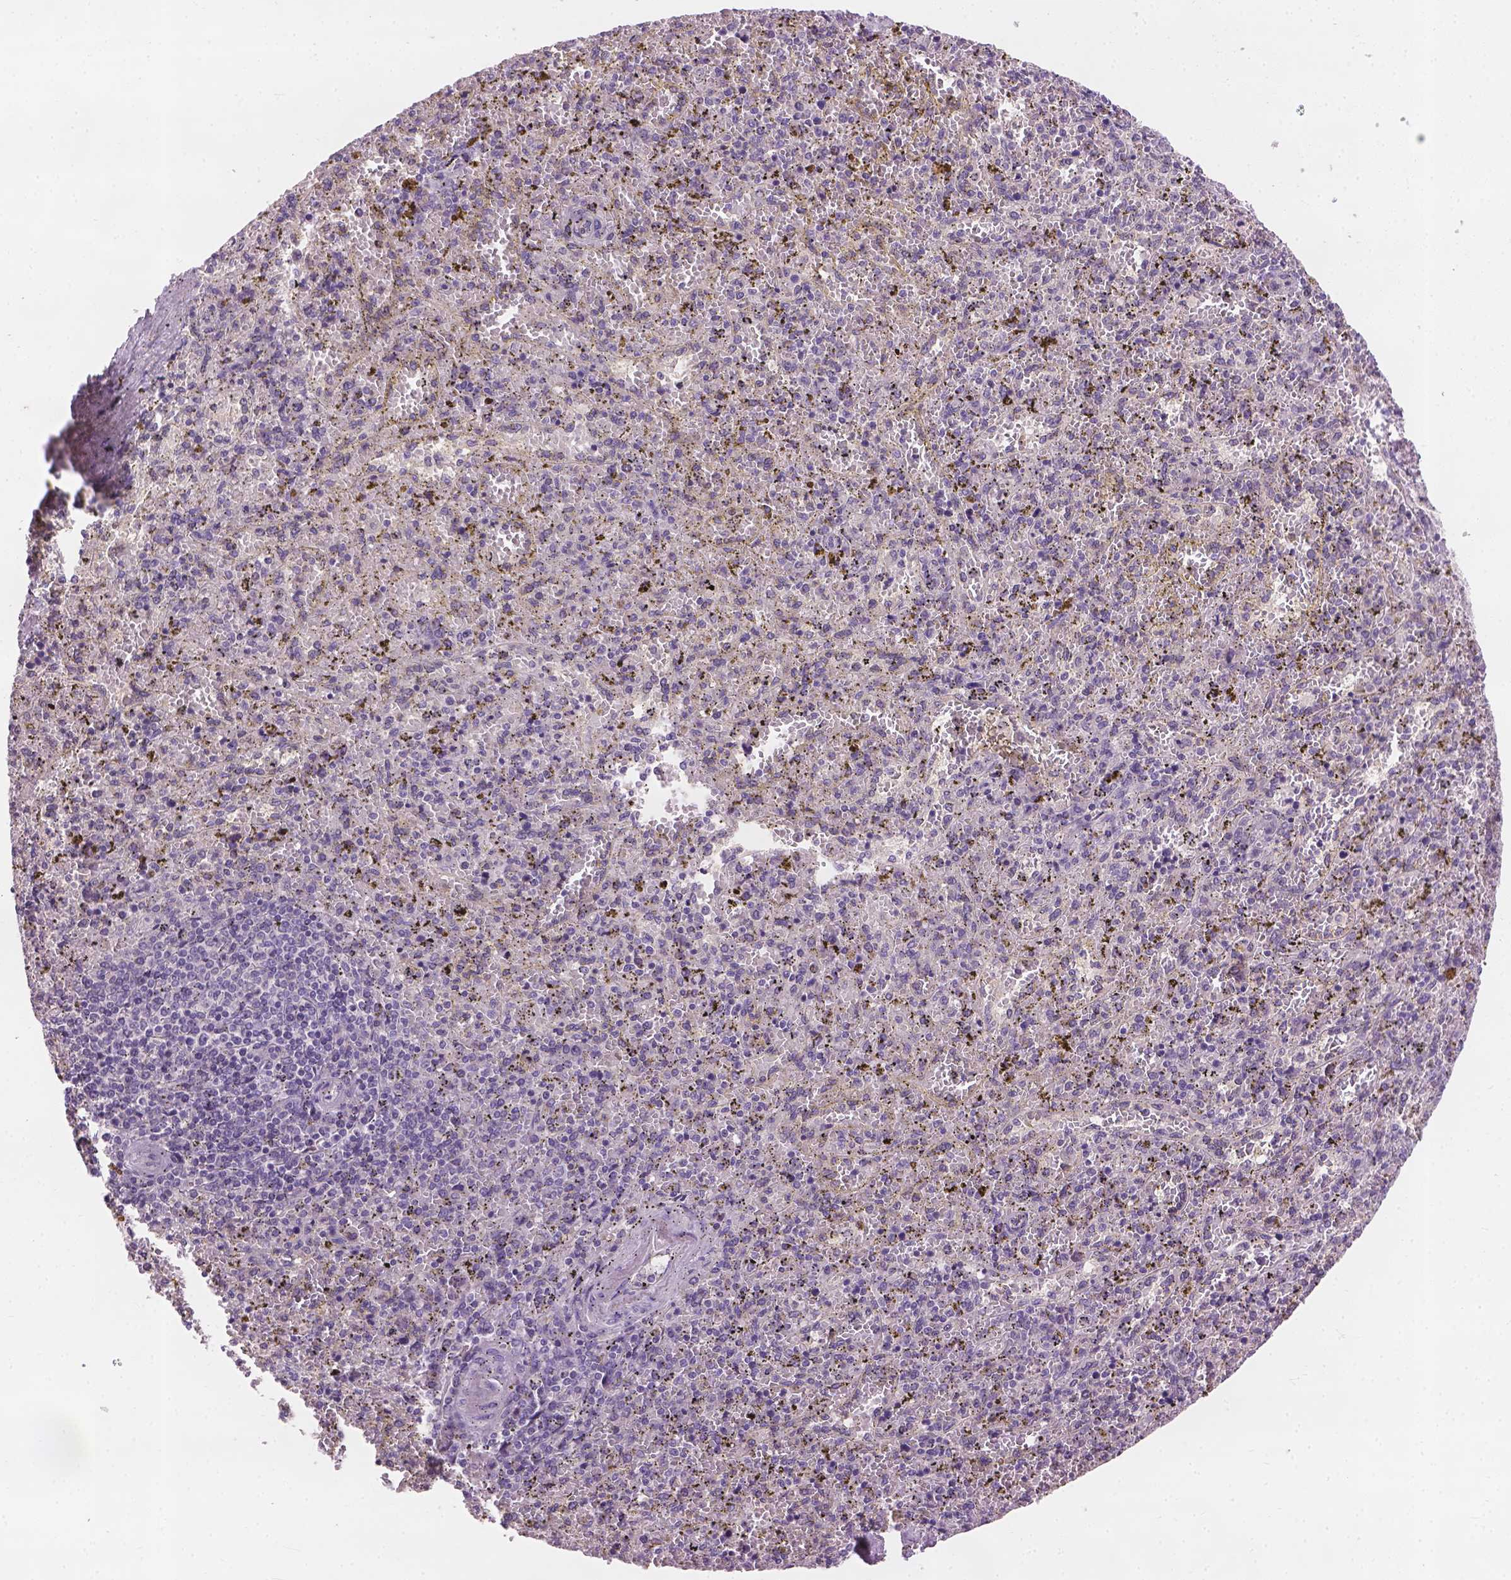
{"staining": {"intensity": "negative", "quantity": "none", "location": "none"}, "tissue": "spleen", "cell_type": "Cells in red pulp", "image_type": "normal", "snomed": [{"axis": "morphology", "description": "Normal tissue, NOS"}, {"axis": "topography", "description": "Spleen"}], "caption": "This micrograph is of unremarkable spleen stained with immunohistochemistry to label a protein in brown with the nuclei are counter-stained blue. There is no staining in cells in red pulp. The staining was performed using DAB to visualize the protein expression in brown, while the nuclei were stained in blue with hematoxylin (Magnification: 20x).", "gene": "KRT17", "patient": {"sex": "female", "age": 50}}